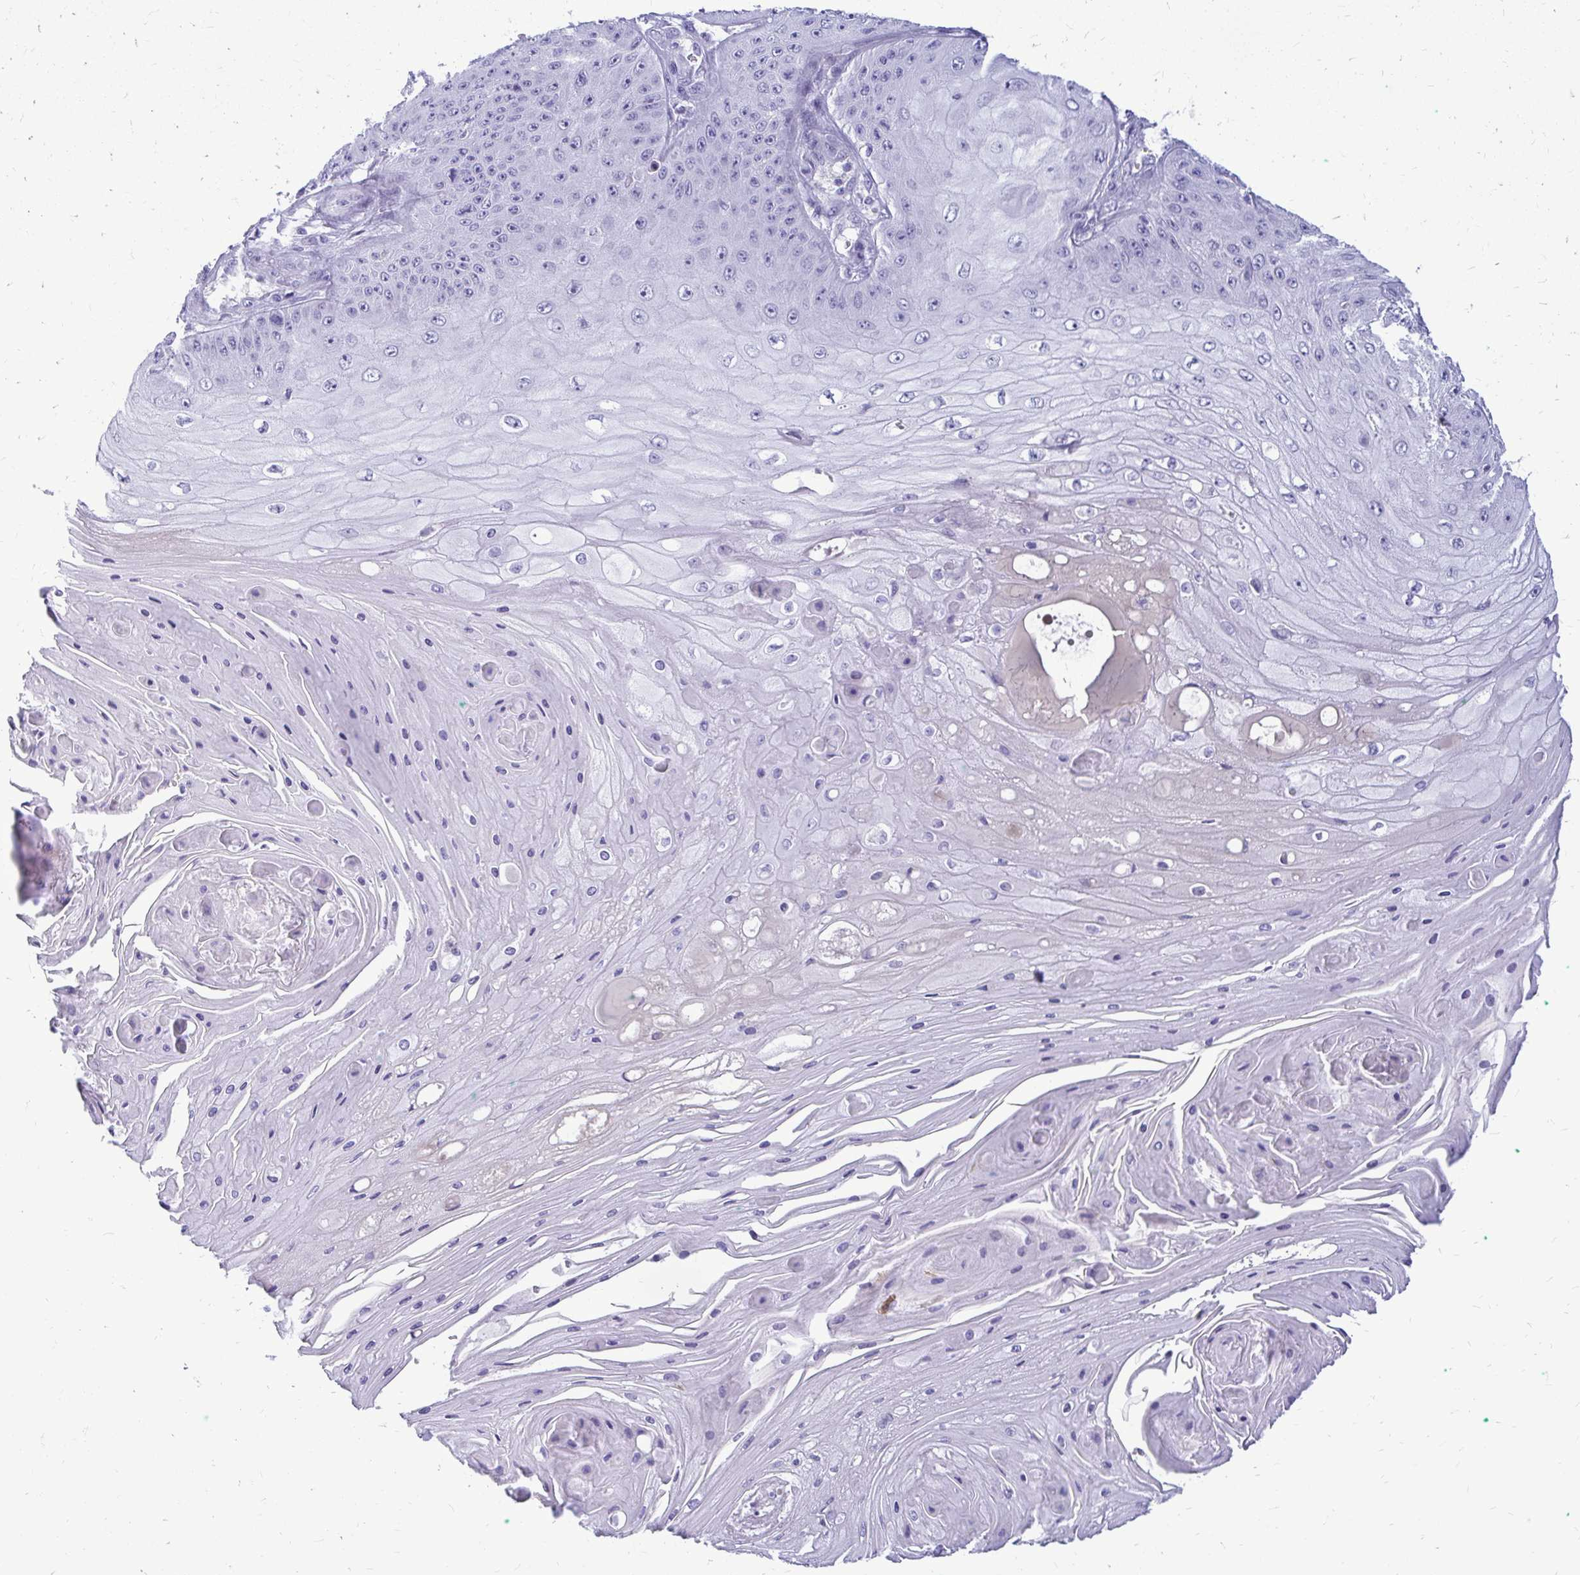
{"staining": {"intensity": "negative", "quantity": "none", "location": "none"}, "tissue": "skin cancer", "cell_type": "Tumor cells", "image_type": "cancer", "snomed": [{"axis": "morphology", "description": "Squamous cell carcinoma, NOS"}, {"axis": "topography", "description": "Skin"}], "caption": "IHC of human squamous cell carcinoma (skin) demonstrates no positivity in tumor cells.", "gene": "NANOGNB", "patient": {"sex": "male", "age": 70}}